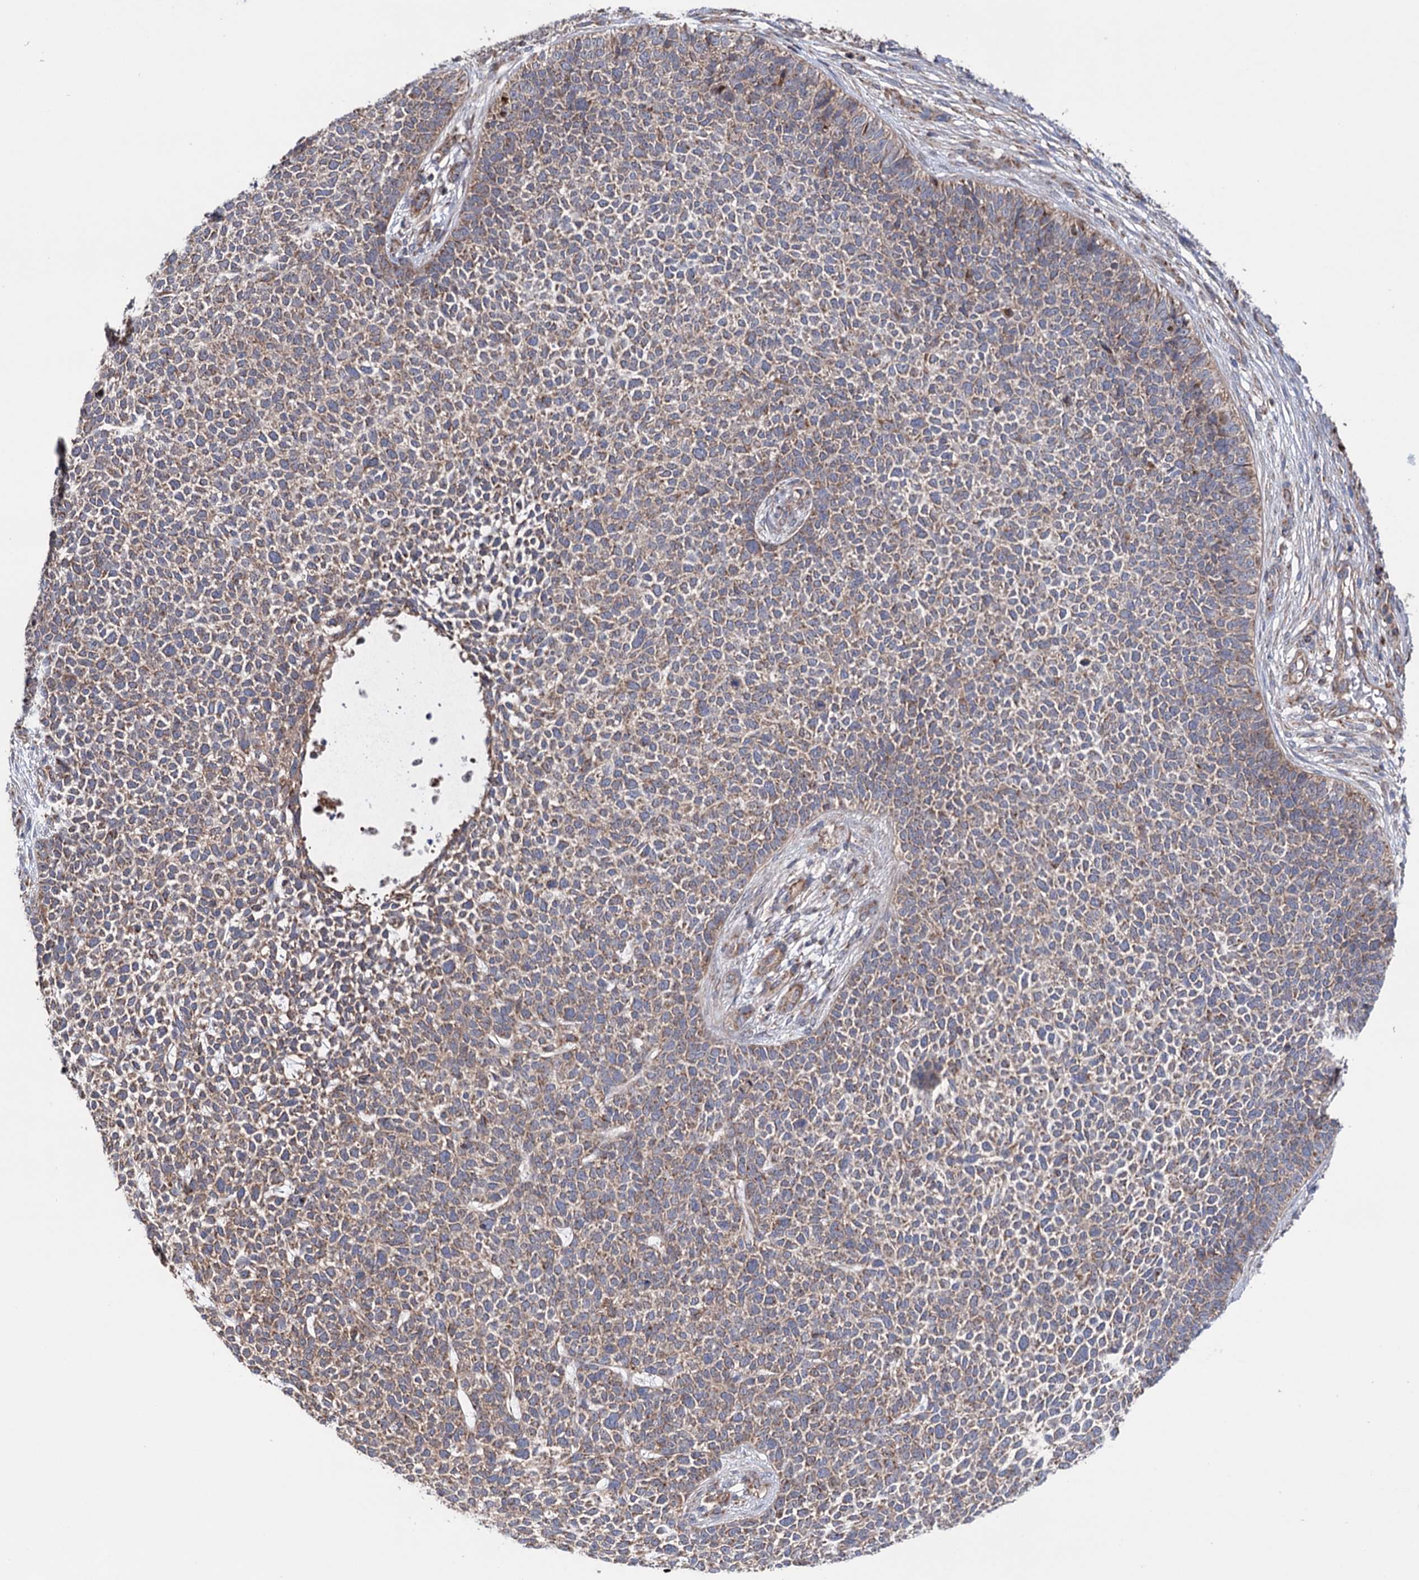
{"staining": {"intensity": "weak", "quantity": ">75%", "location": "cytoplasmic/membranous"}, "tissue": "skin cancer", "cell_type": "Tumor cells", "image_type": "cancer", "snomed": [{"axis": "morphology", "description": "Basal cell carcinoma"}, {"axis": "topography", "description": "Skin"}], "caption": "This image displays IHC staining of skin cancer, with low weak cytoplasmic/membranous expression in approximately >75% of tumor cells.", "gene": "SUCLA2", "patient": {"sex": "female", "age": 84}}